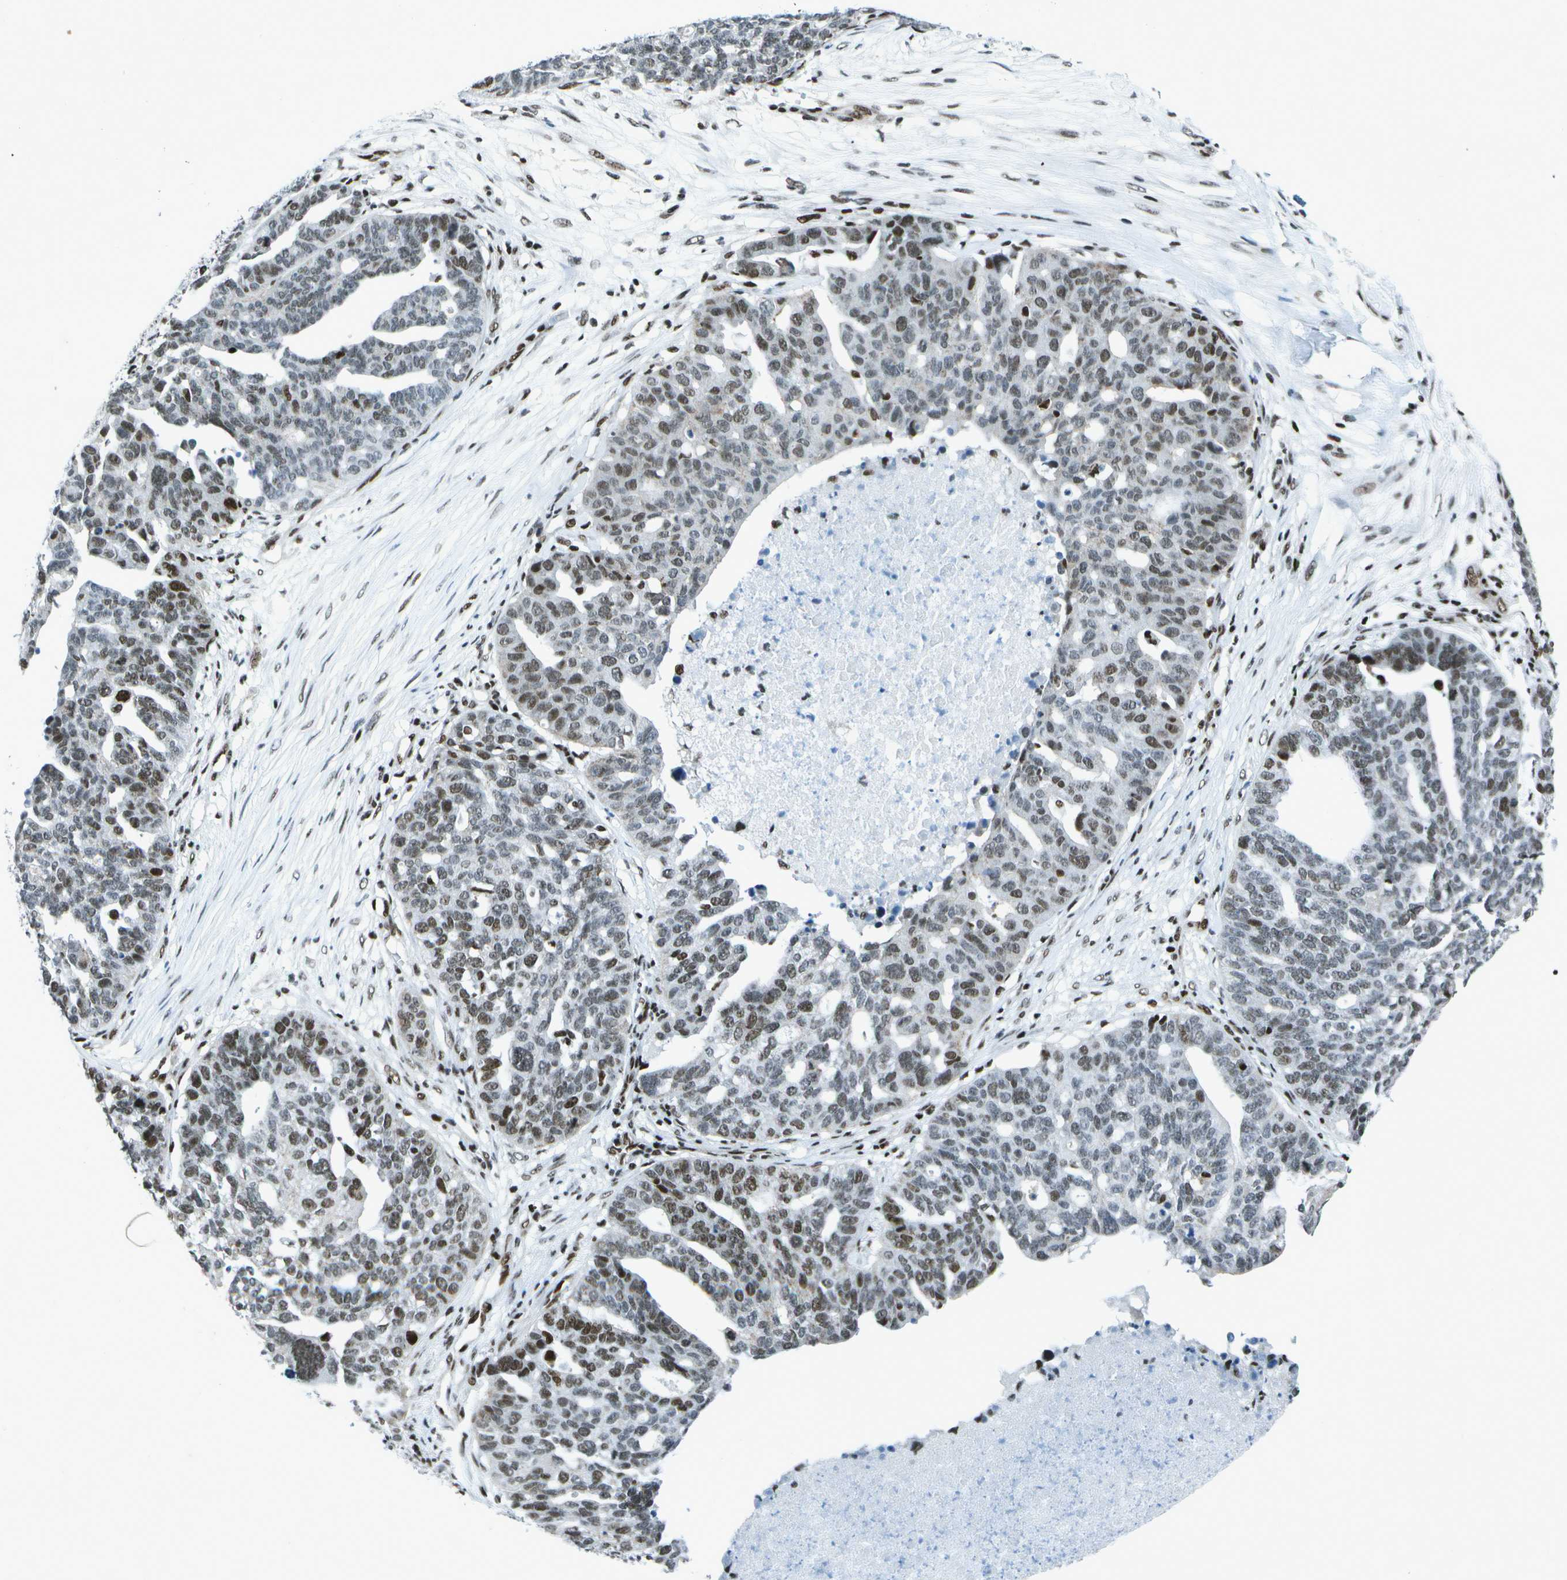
{"staining": {"intensity": "moderate", "quantity": "25%-75%", "location": "nuclear"}, "tissue": "ovarian cancer", "cell_type": "Tumor cells", "image_type": "cancer", "snomed": [{"axis": "morphology", "description": "Cystadenocarcinoma, serous, NOS"}, {"axis": "topography", "description": "Ovary"}], "caption": "DAB (3,3'-diaminobenzidine) immunohistochemical staining of human ovarian serous cystadenocarcinoma demonstrates moderate nuclear protein expression in about 25%-75% of tumor cells.", "gene": "MTA2", "patient": {"sex": "female", "age": 59}}